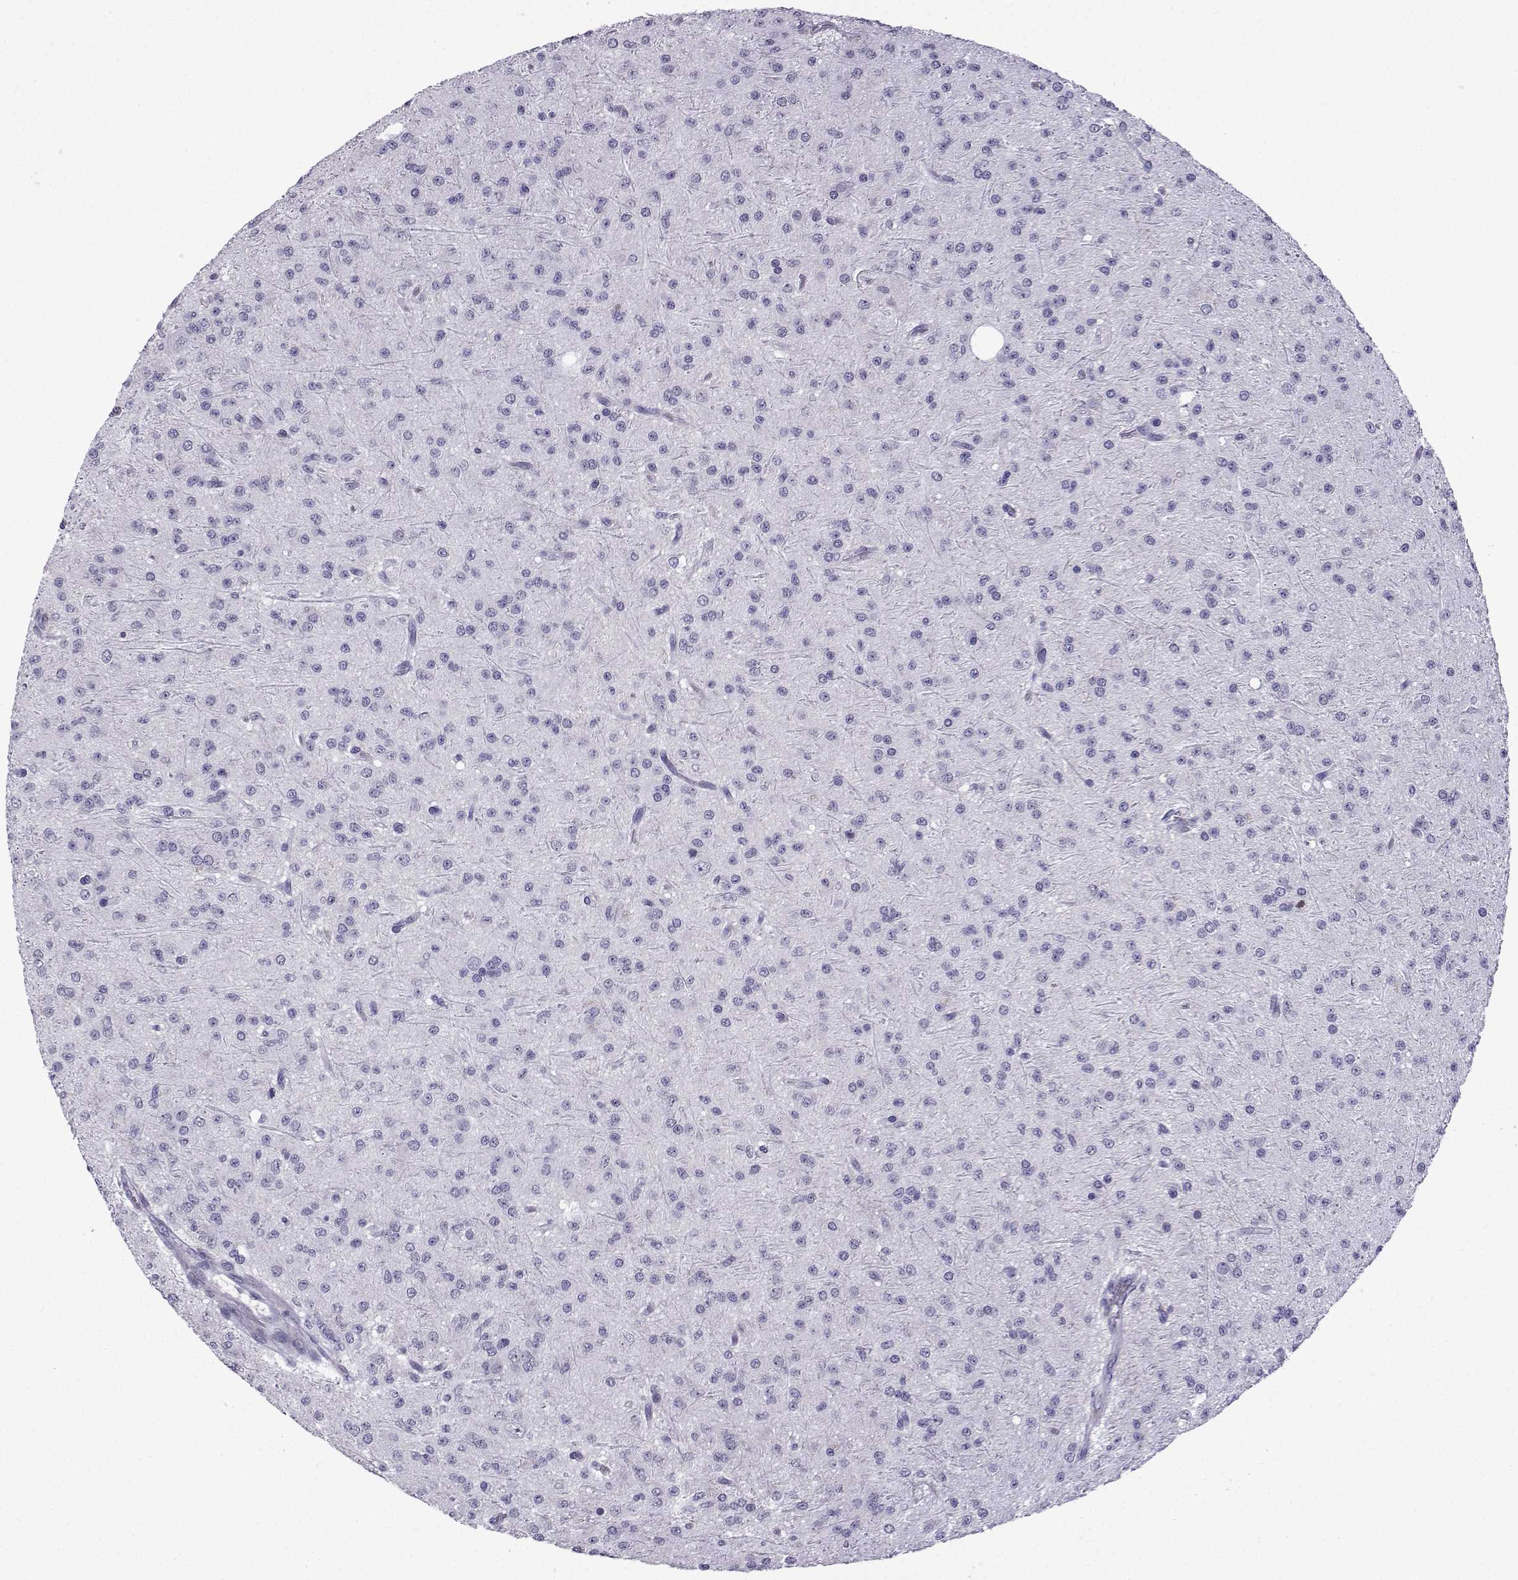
{"staining": {"intensity": "negative", "quantity": "none", "location": "none"}, "tissue": "glioma", "cell_type": "Tumor cells", "image_type": "cancer", "snomed": [{"axis": "morphology", "description": "Glioma, malignant, Low grade"}, {"axis": "topography", "description": "Brain"}], "caption": "The image exhibits no significant staining in tumor cells of glioma.", "gene": "MRGBP", "patient": {"sex": "male", "age": 27}}